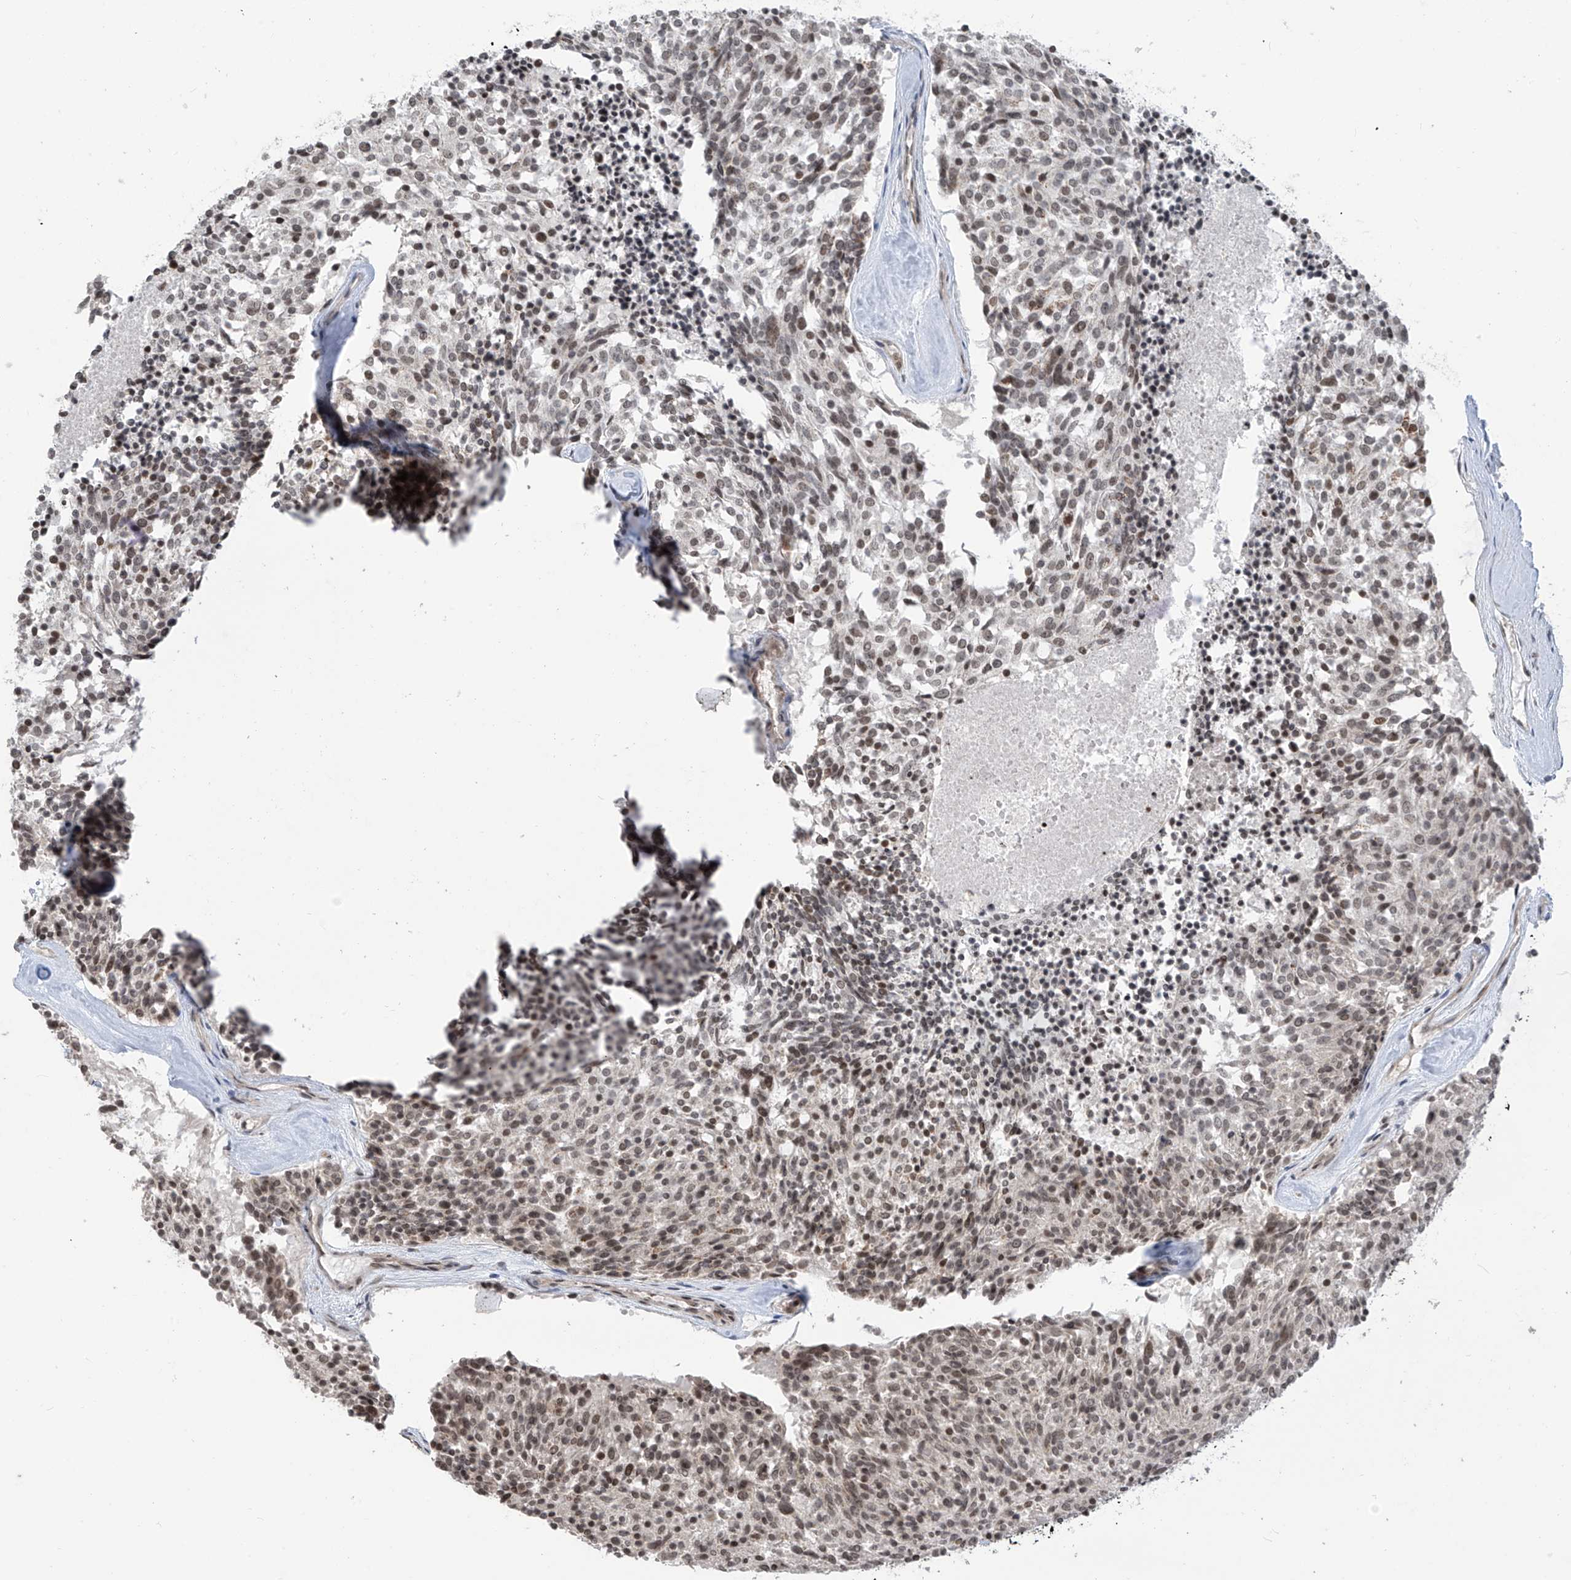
{"staining": {"intensity": "moderate", "quantity": ">75%", "location": "nuclear"}, "tissue": "carcinoid", "cell_type": "Tumor cells", "image_type": "cancer", "snomed": [{"axis": "morphology", "description": "Carcinoid, malignant, NOS"}, {"axis": "topography", "description": "Pancreas"}], "caption": "Human carcinoid stained for a protein (brown) displays moderate nuclear positive staining in about >75% of tumor cells.", "gene": "METAP1D", "patient": {"sex": "female", "age": 54}}